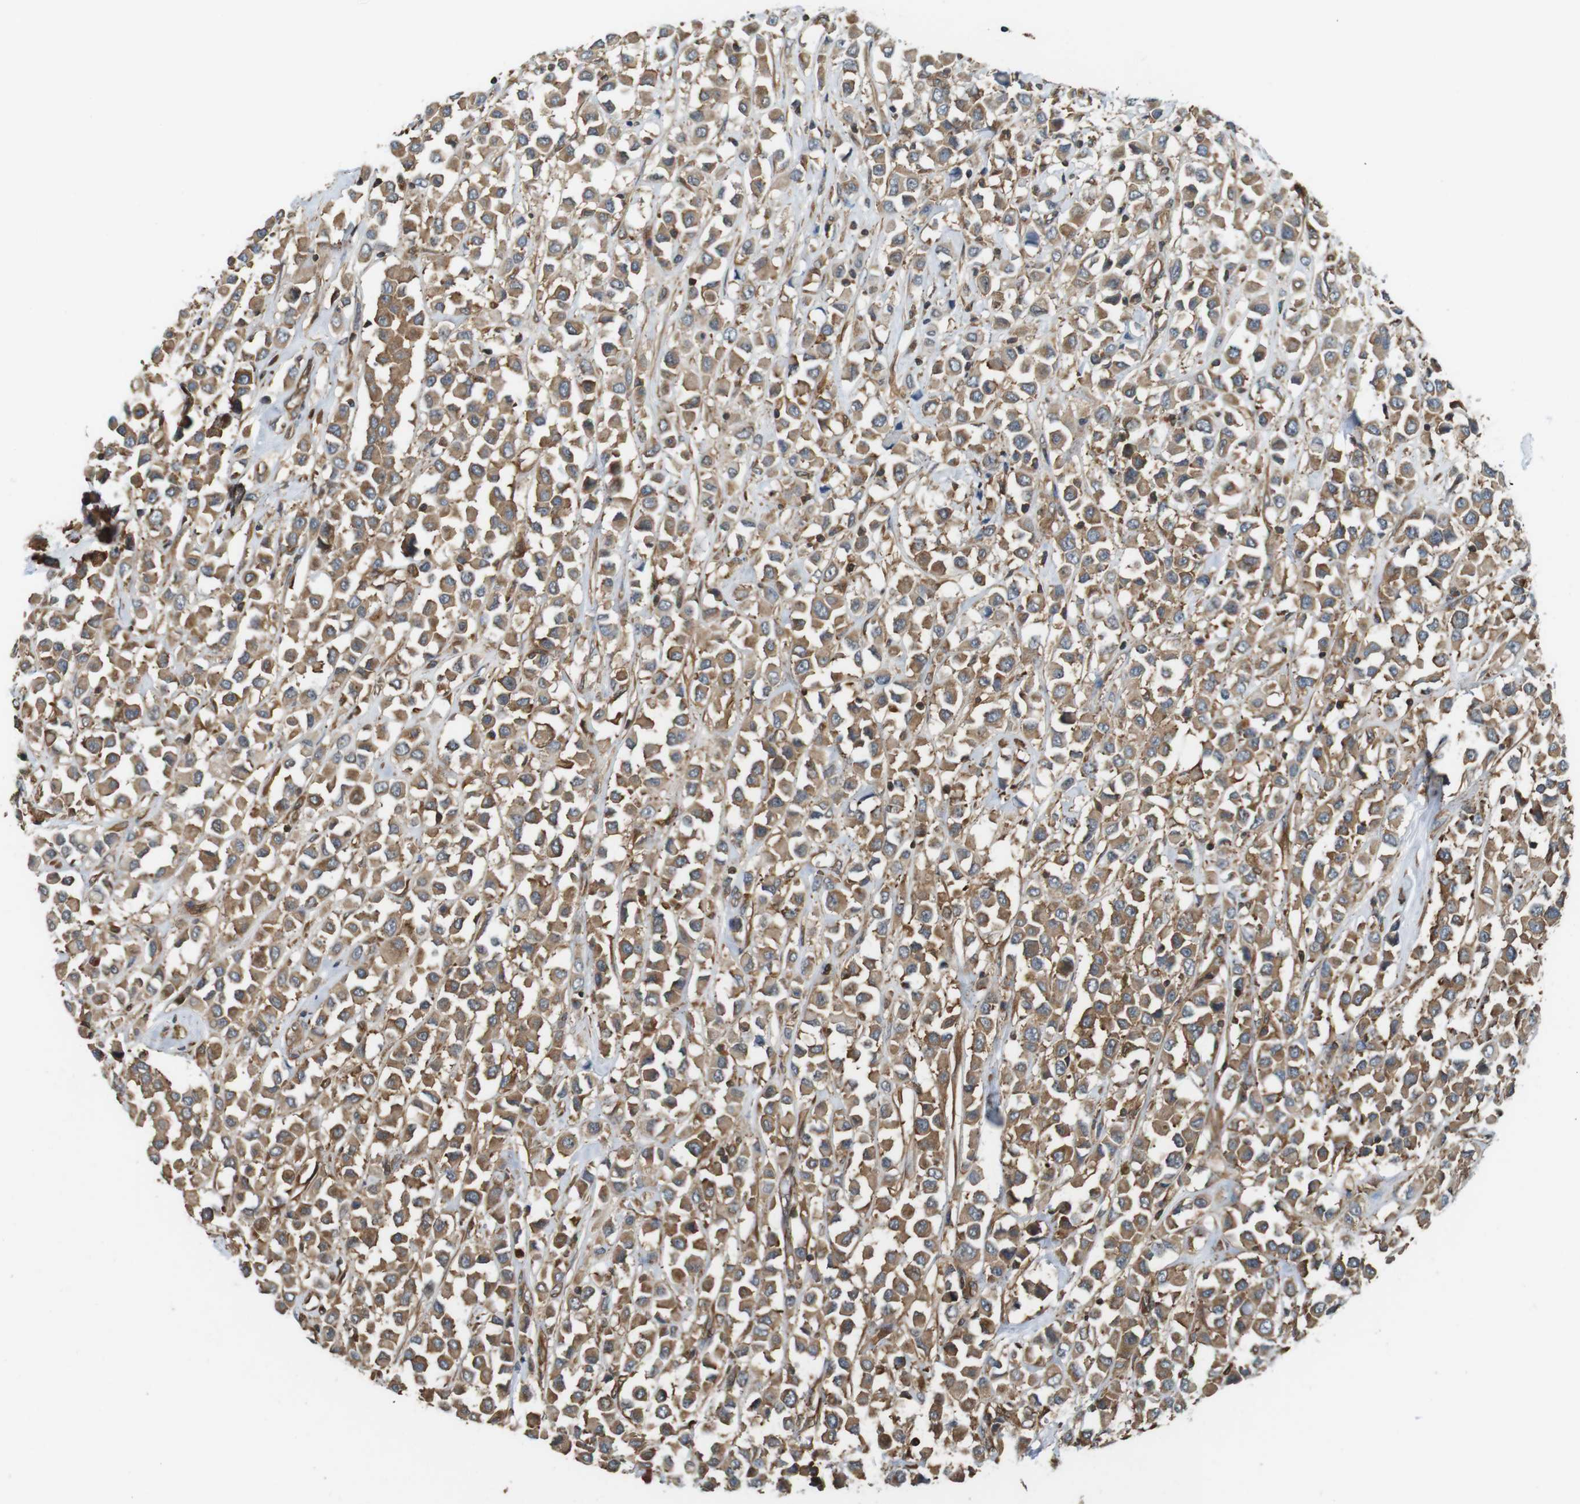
{"staining": {"intensity": "moderate", "quantity": ">75%", "location": "cytoplasmic/membranous"}, "tissue": "breast cancer", "cell_type": "Tumor cells", "image_type": "cancer", "snomed": [{"axis": "morphology", "description": "Duct carcinoma"}, {"axis": "topography", "description": "Breast"}], "caption": "Immunohistochemical staining of human breast infiltrating ductal carcinoma demonstrates medium levels of moderate cytoplasmic/membranous protein expression in about >75% of tumor cells.", "gene": "PA2G4", "patient": {"sex": "female", "age": 61}}